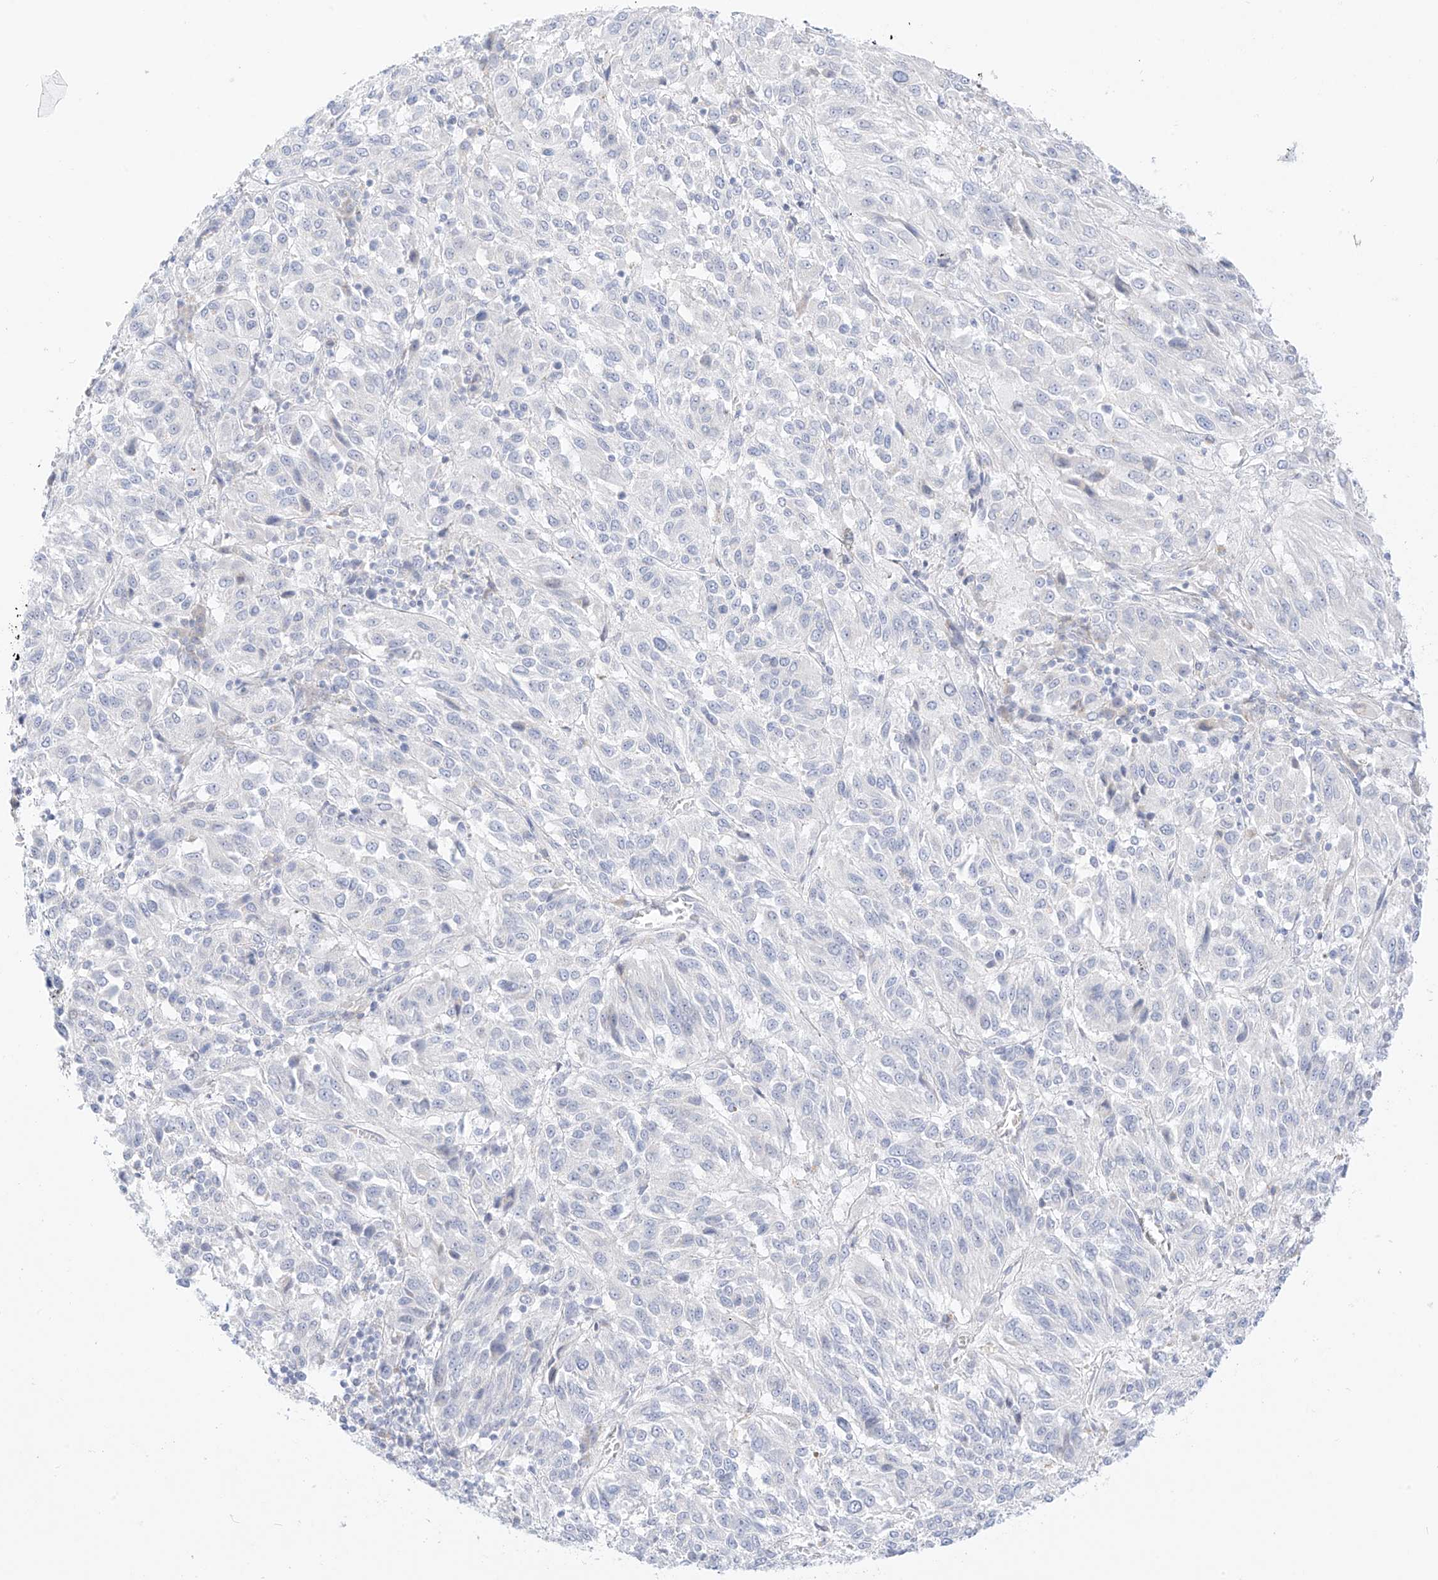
{"staining": {"intensity": "negative", "quantity": "none", "location": "none"}, "tissue": "melanoma", "cell_type": "Tumor cells", "image_type": "cancer", "snomed": [{"axis": "morphology", "description": "Malignant melanoma, Metastatic site"}, {"axis": "topography", "description": "Lung"}], "caption": "Micrograph shows no significant protein expression in tumor cells of melanoma.", "gene": "ST3GAL5", "patient": {"sex": "male", "age": 64}}